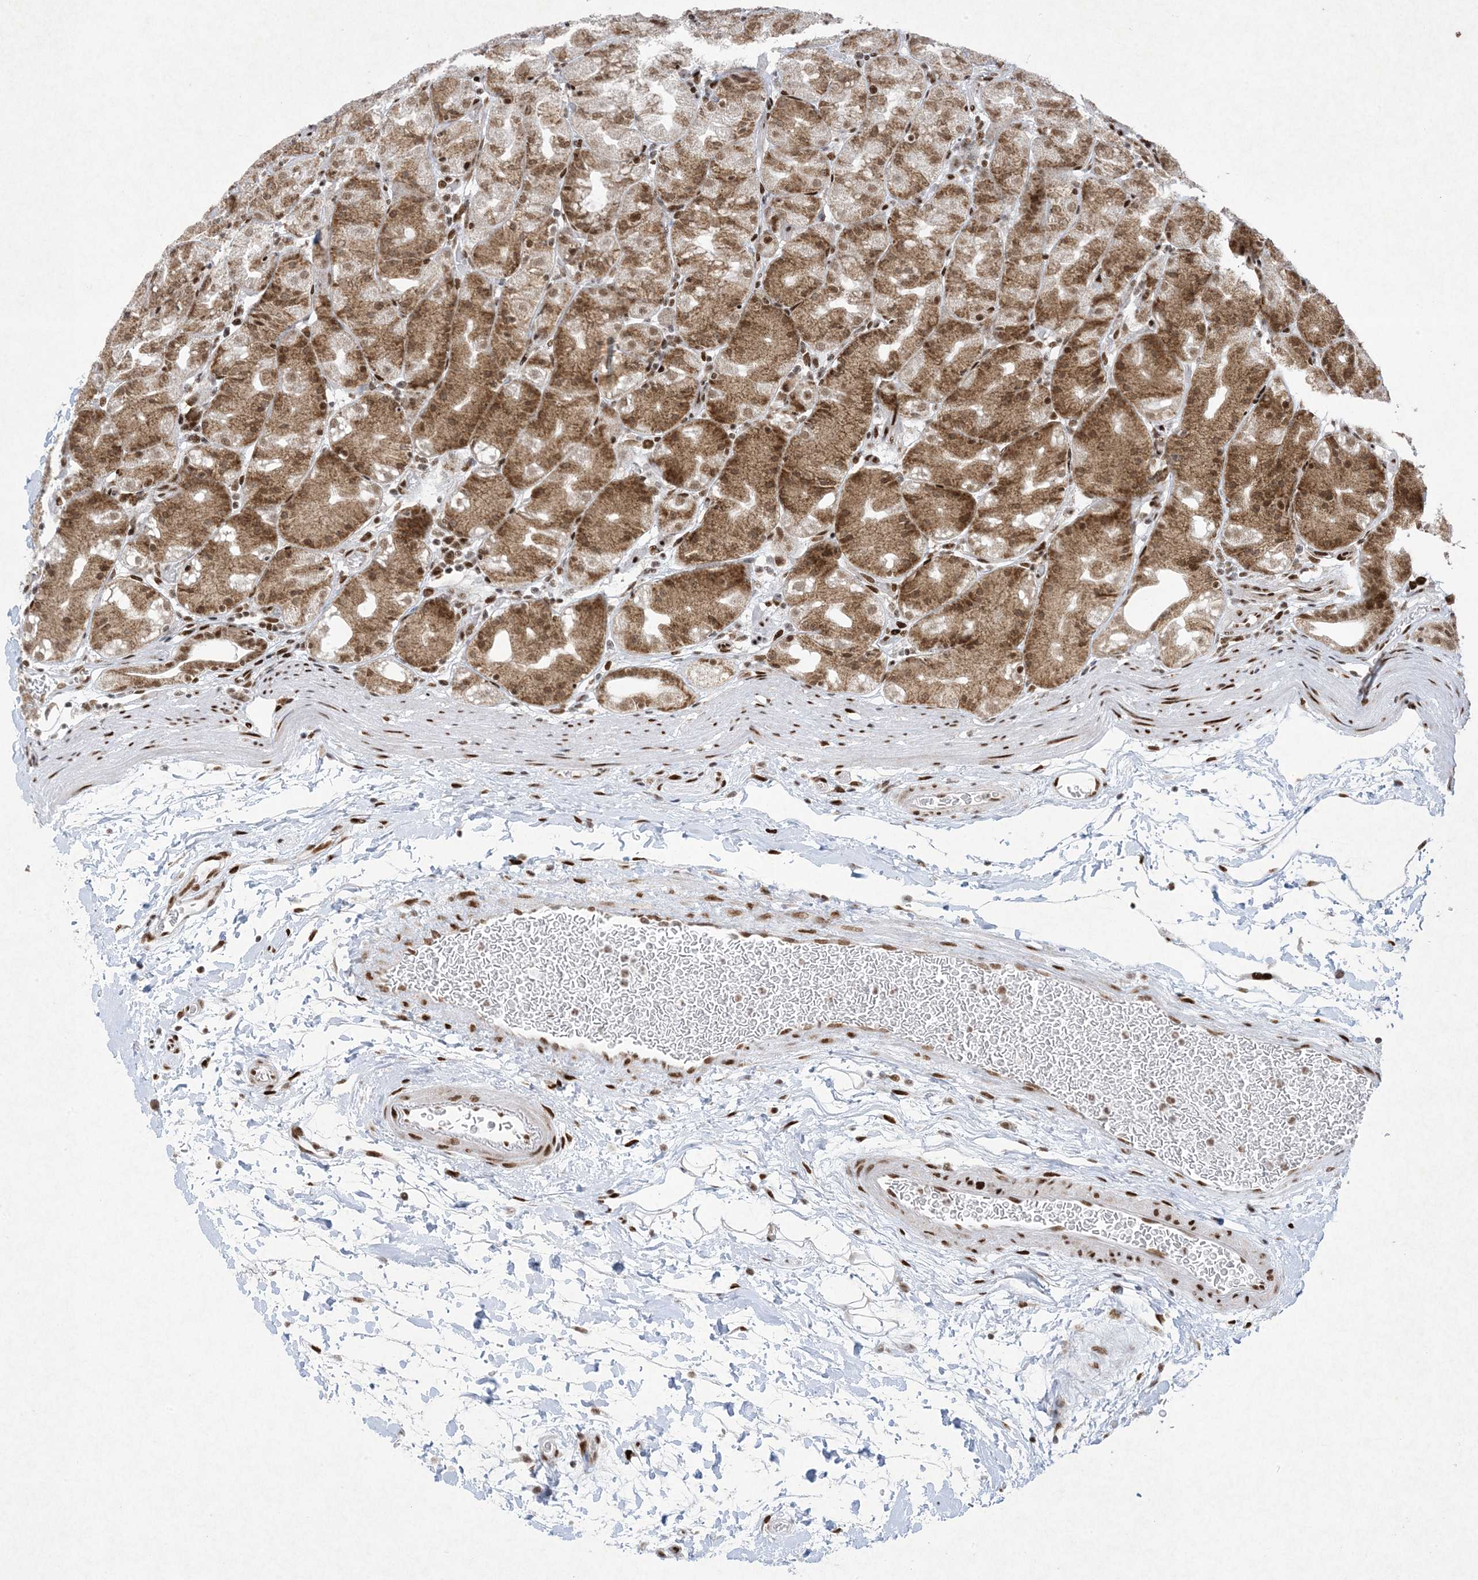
{"staining": {"intensity": "moderate", "quantity": ">75%", "location": "cytoplasmic/membranous,nuclear"}, "tissue": "stomach", "cell_type": "Glandular cells", "image_type": "normal", "snomed": [{"axis": "morphology", "description": "Normal tissue, NOS"}, {"axis": "topography", "description": "Stomach, upper"}], "caption": "Stomach stained with immunohistochemistry (IHC) exhibits moderate cytoplasmic/membranous,nuclear expression in about >75% of glandular cells. The protein is shown in brown color, while the nuclei are stained blue.", "gene": "PKNOX2", "patient": {"sex": "male", "age": 48}}